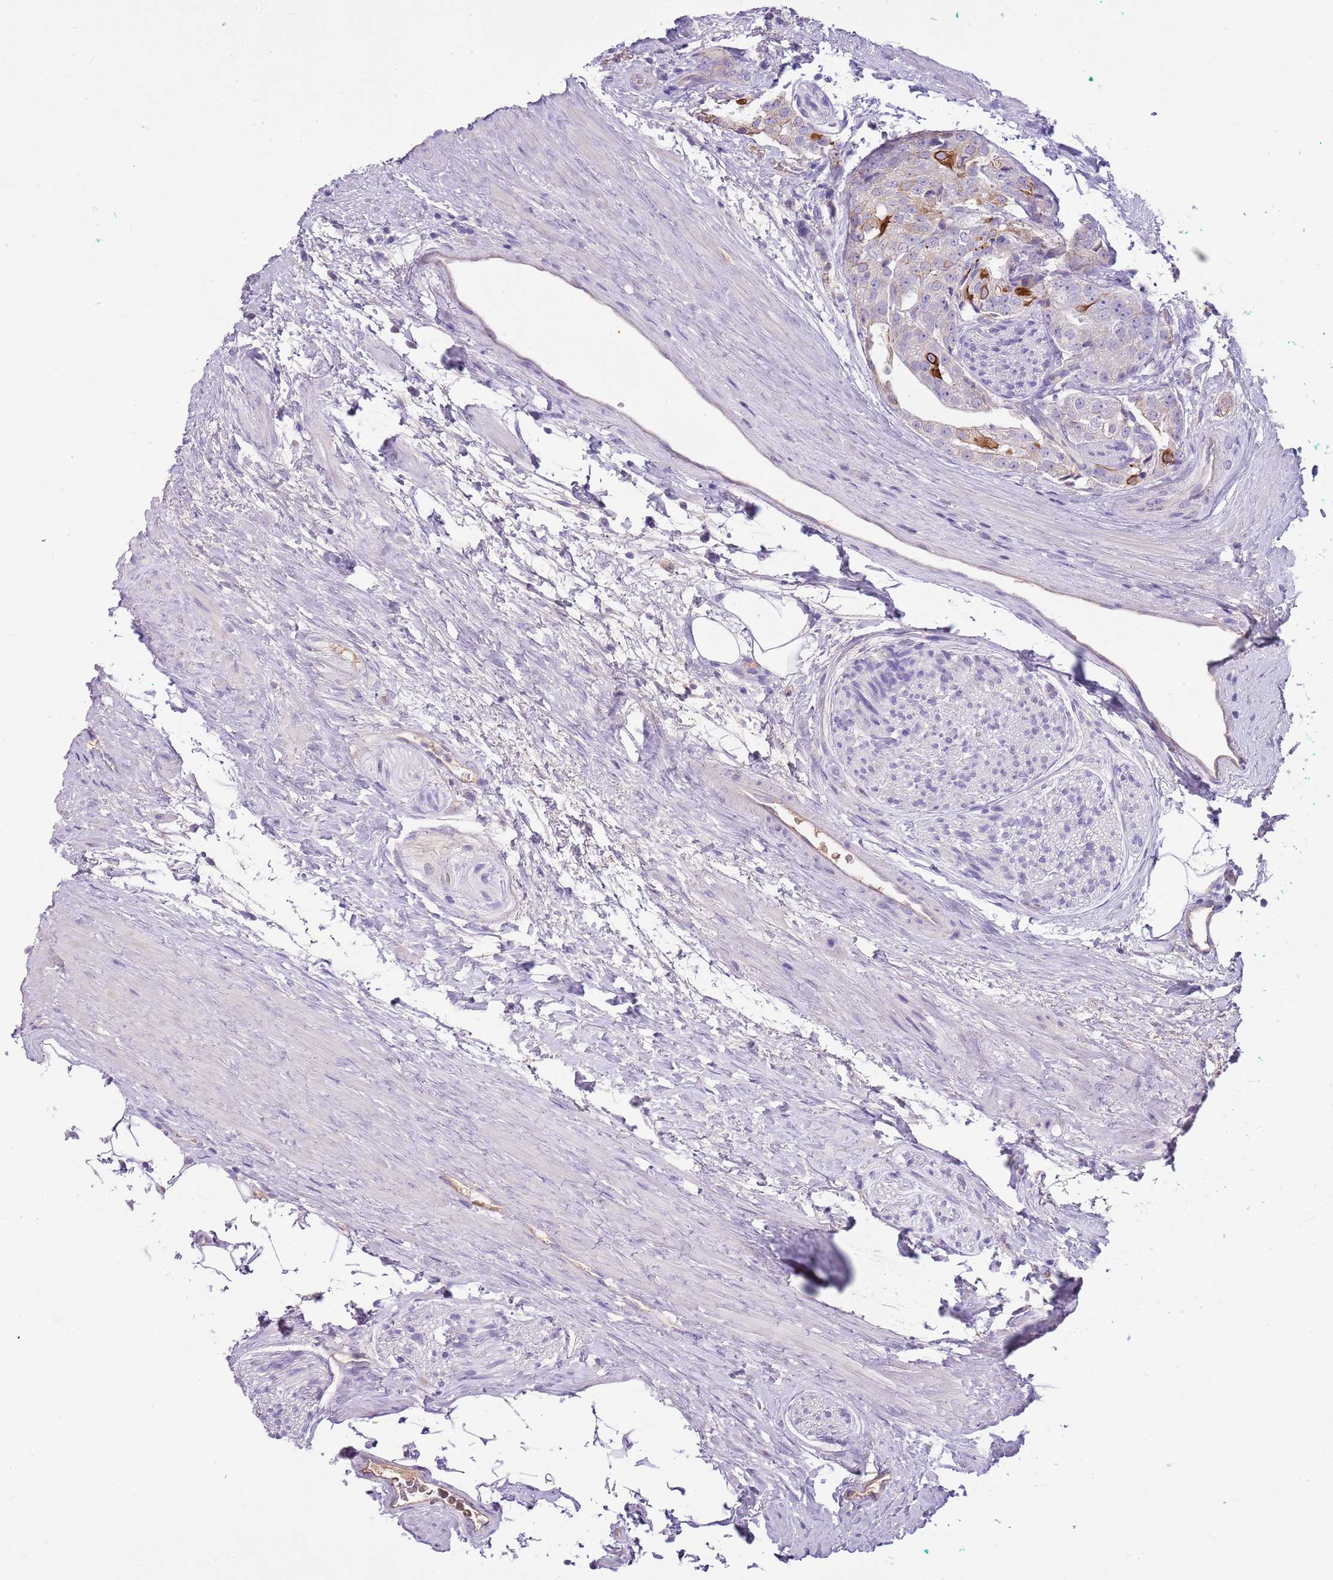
{"staining": {"intensity": "moderate", "quantity": "<25%", "location": "cytoplasmic/membranous"}, "tissue": "prostate cancer", "cell_type": "Tumor cells", "image_type": "cancer", "snomed": [{"axis": "morphology", "description": "Adenocarcinoma, High grade"}, {"axis": "topography", "description": "Prostate"}], "caption": "Immunohistochemistry (IHC) photomicrograph of neoplastic tissue: human prostate cancer (high-grade adenocarcinoma) stained using immunohistochemistry (IHC) shows low levels of moderate protein expression localized specifically in the cytoplasmic/membranous of tumor cells, appearing as a cytoplasmic/membranous brown color.", "gene": "HES3", "patient": {"sex": "male", "age": 49}}